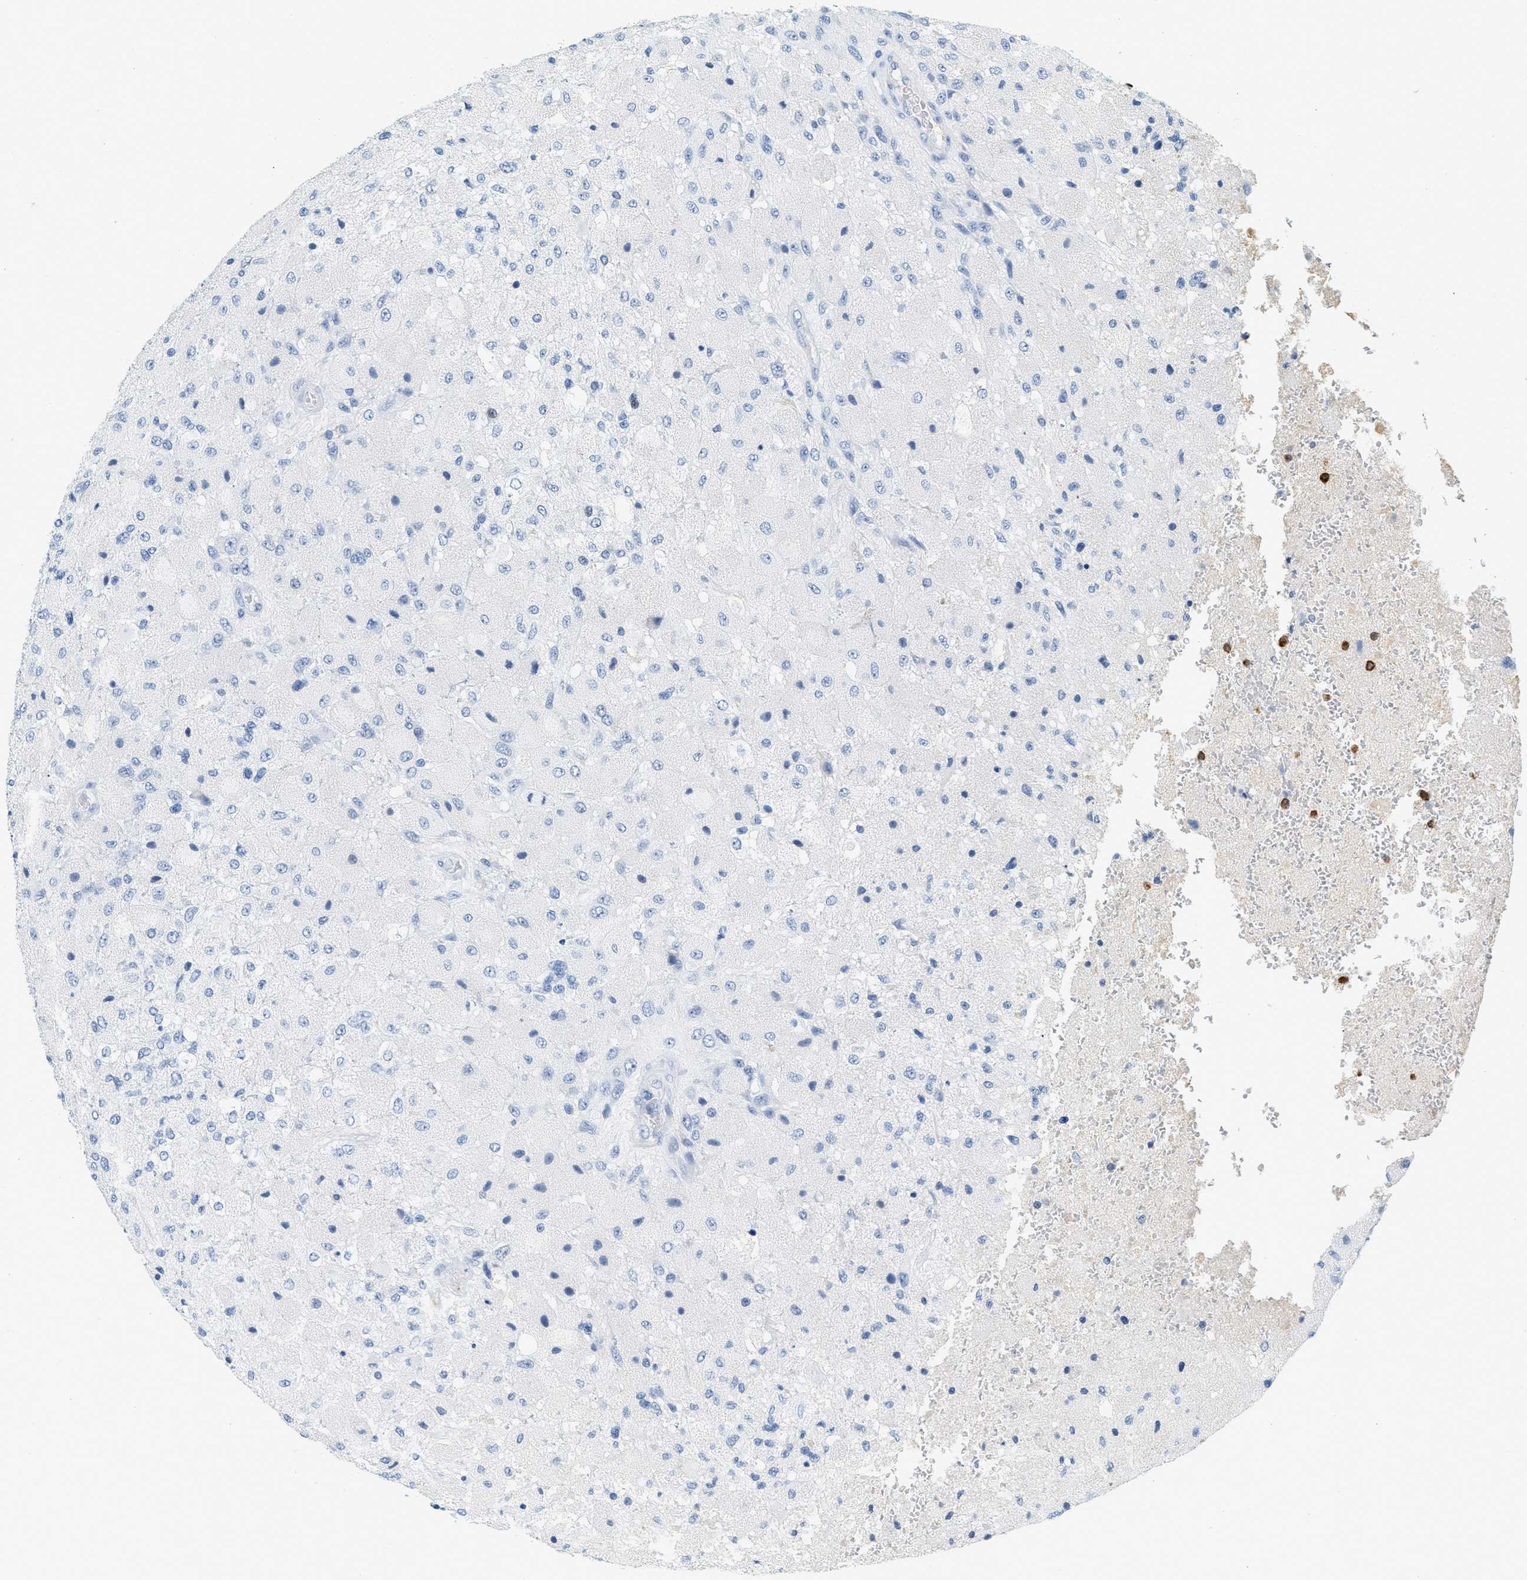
{"staining": {"intensity": "negative", "quantity": "none", "location": "none"}, "tissue": "glioma", "cell_type": "Tumor cells", "image_type": "cancer", "snomed": [{"axis": "morphology", "description": "Normal tissue, NOS"}, {"axis": "morphology", "description": "Glioma, malignant, High grade"}, {"axis": "topography", "description": "Cerebral cortex"}], "caption": "This is an immunohistochemistry photomicrograph of human high-grade glioma (malignant). There is no expression in tumor cells.", "gene": "LCN2", "patient": {"sex": "male", "age": 77}}